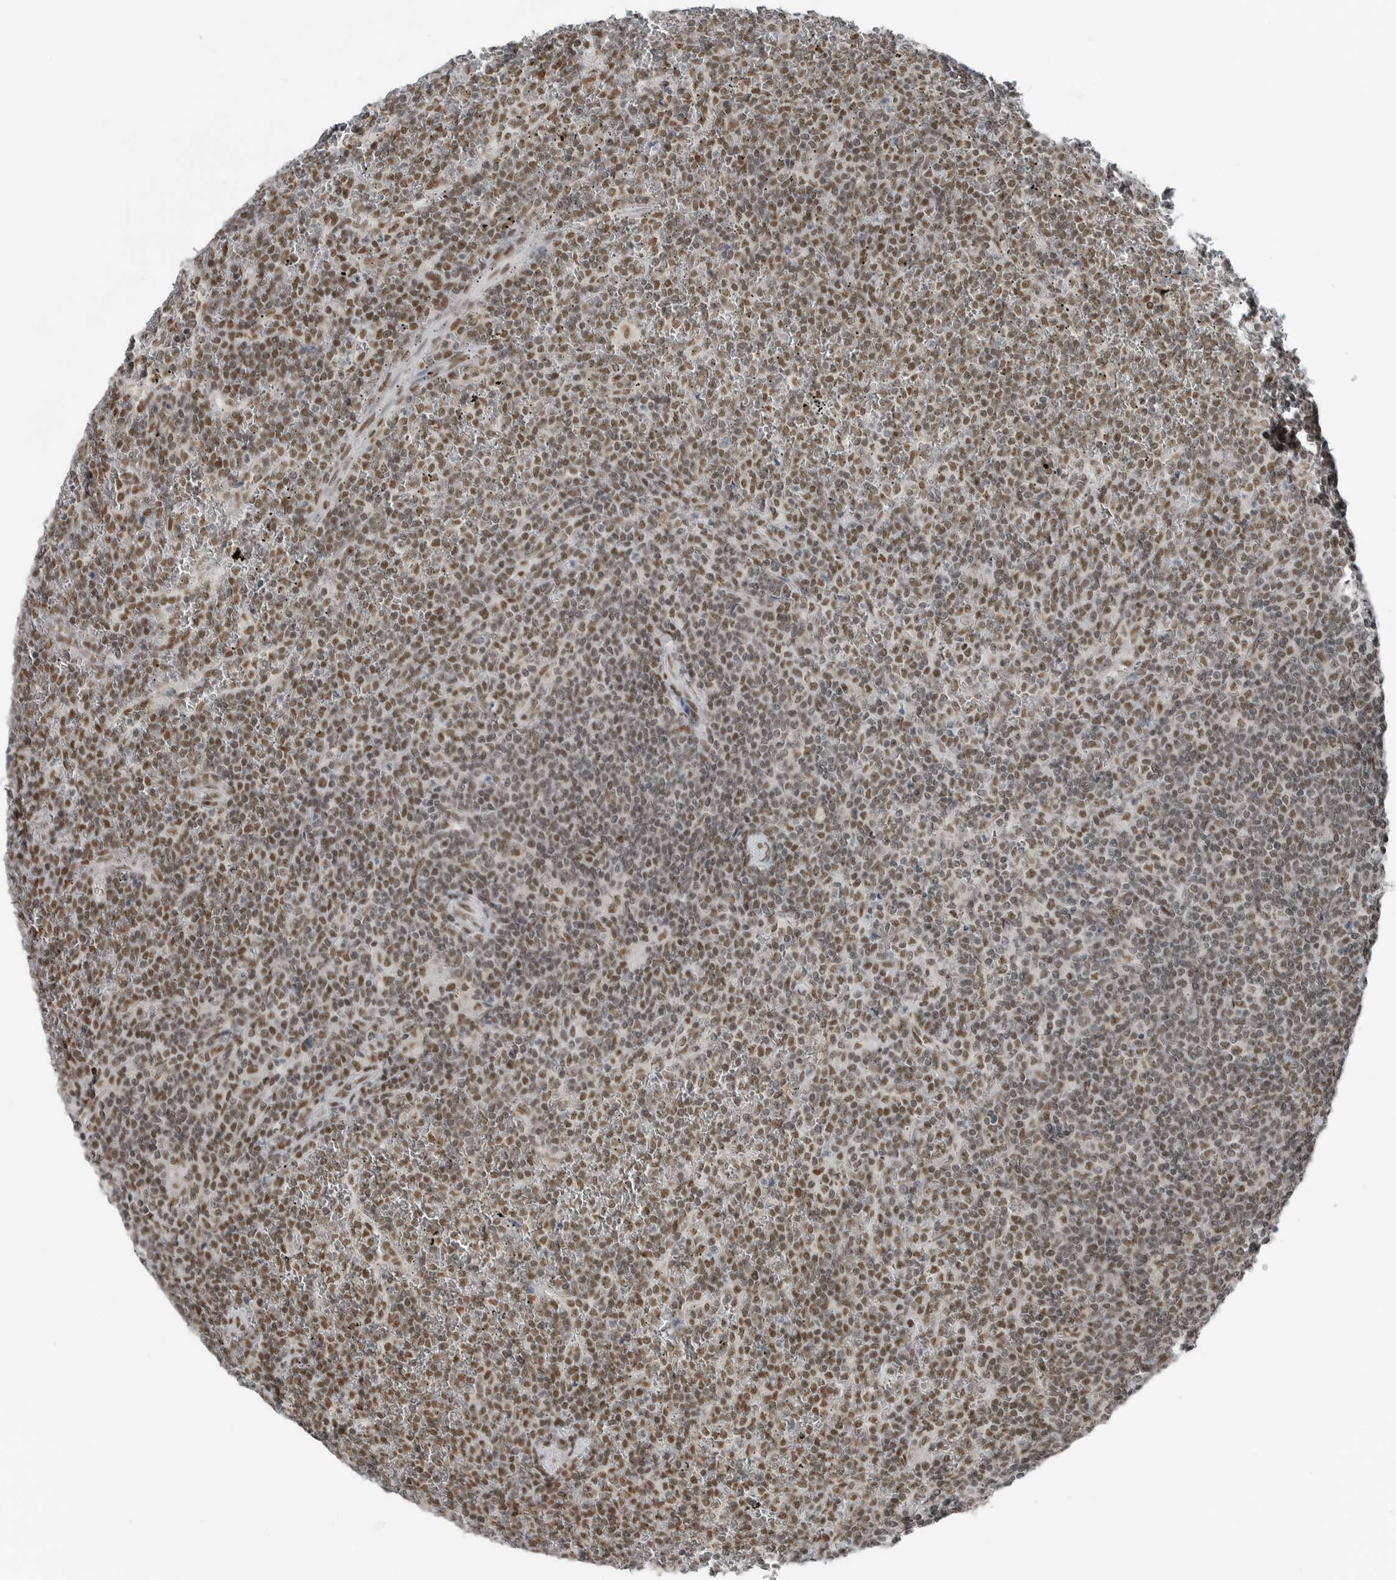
{"staining": {"intensity": "moderate", "quantity": ">75%", "location": "nuclear"}, "tissue": "lymphoma", "cell_type": "Tumor cells", "image_type": "cancer", "snomed": [{"axis": "morphology", "description": "Malignant lymphoma, non-Hodgkin's type, Low grade"}, {"axis": "topography", "description": "Spleen"}], "caption": "Low-grade malignant lymphoma, non-Hodgkin's type tissue reveals moderate nuclear positivity in approximately >75% of tumor cells", "gene": "BLZF1", "patient": {"sex": "female", "age": 19}}